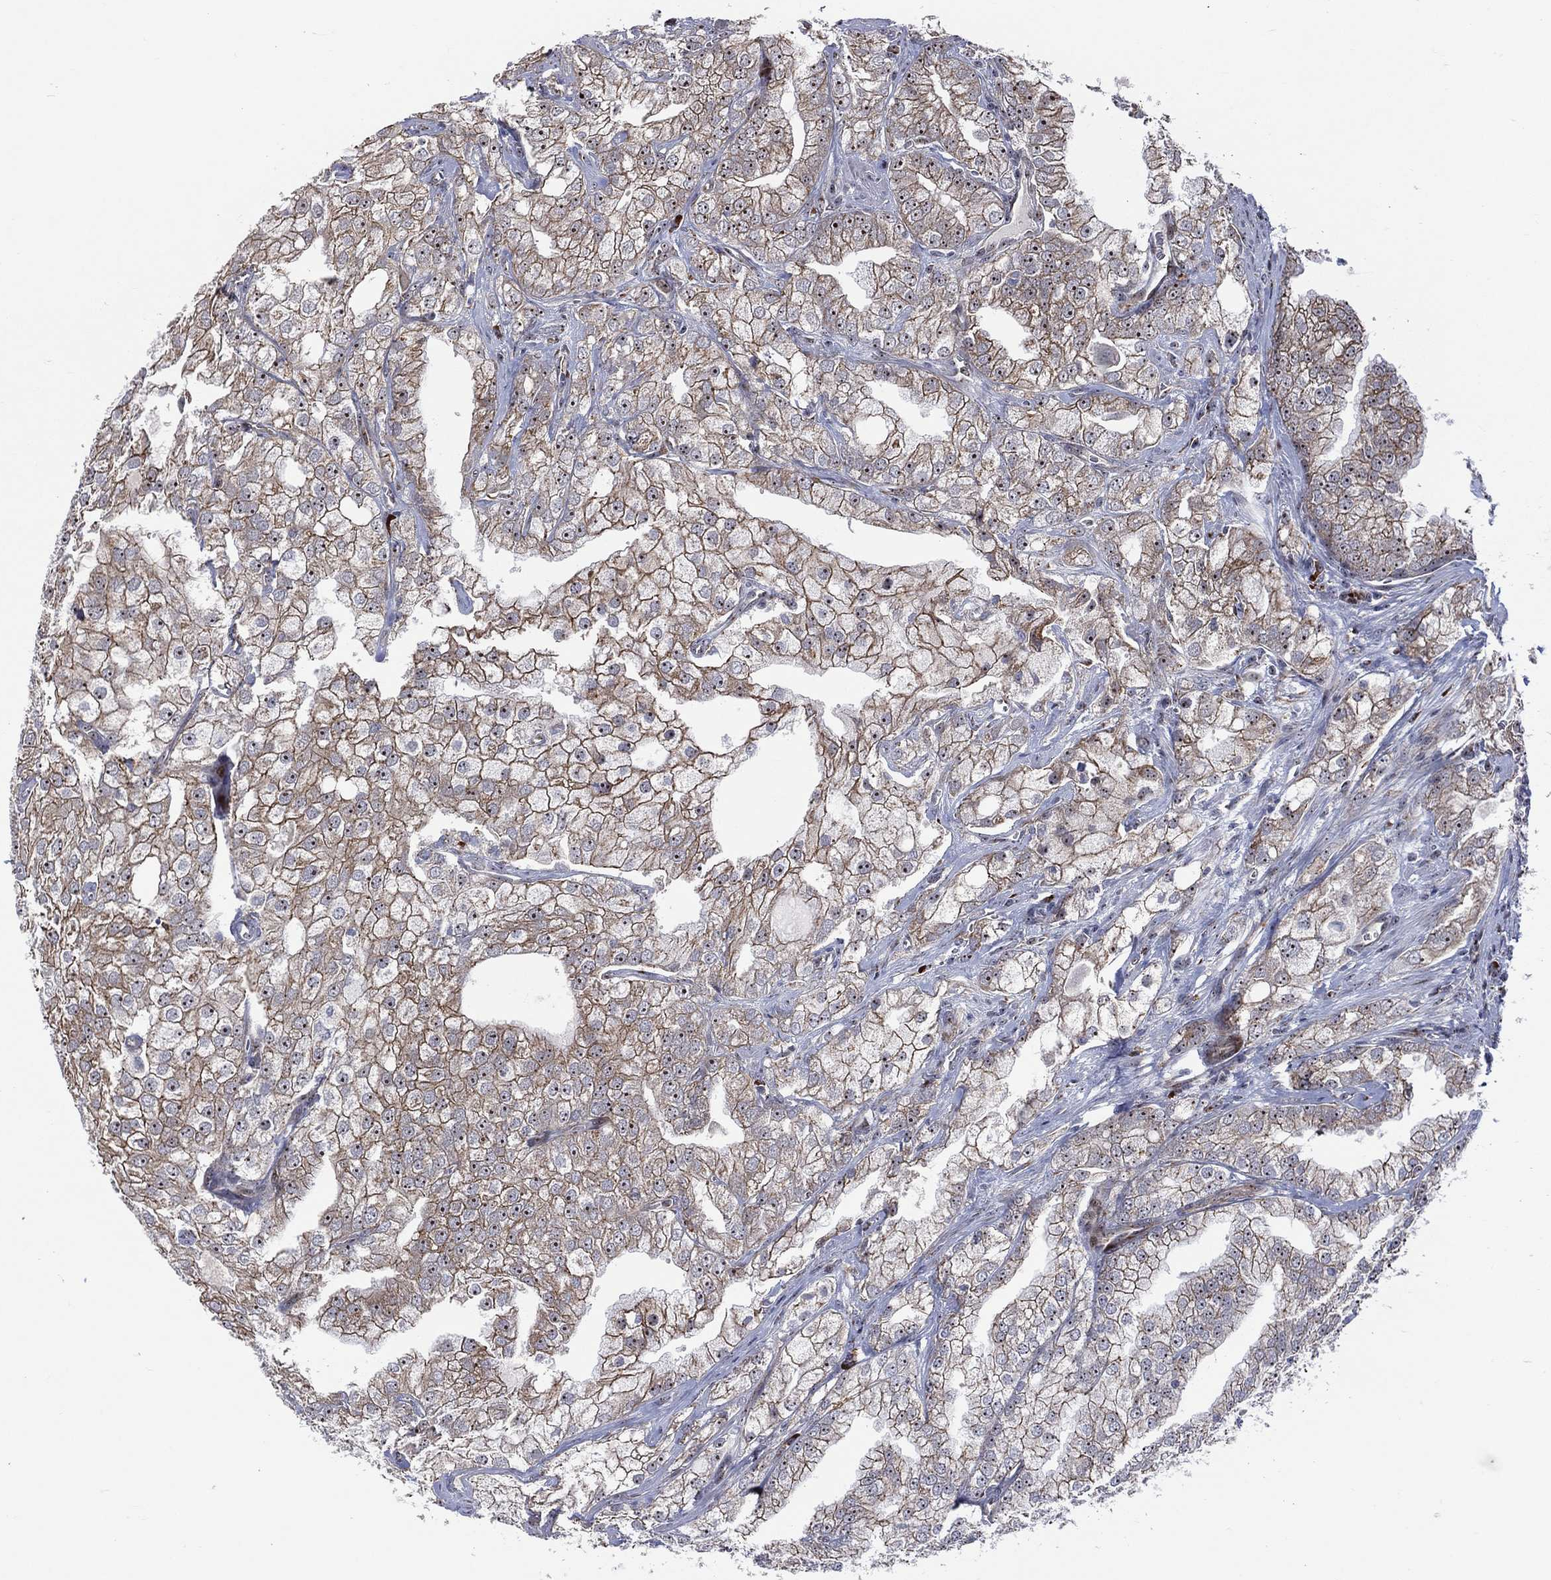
{"staining": {"intensity": "moderate", "quantity": "25%-75%", "location": "cytoplasmic/membranous"}, "tissue": "prostate cancer", "cell_type": "Tumor cells", "image_type": "cancer", "snomed": [{"axis": "morphology", "description": "Adenocarcinoma, NOS"}, {"axis": "topography", "description": "Prostate"}], "caption": "Brown immunohistochemical staining in human prostate cancer displays moderate cytoplasmic/membranous expression in approximately 25%-75% of tumor cells.", "gene": "VHL", "patient": {"sex": "male", "age": 70}}